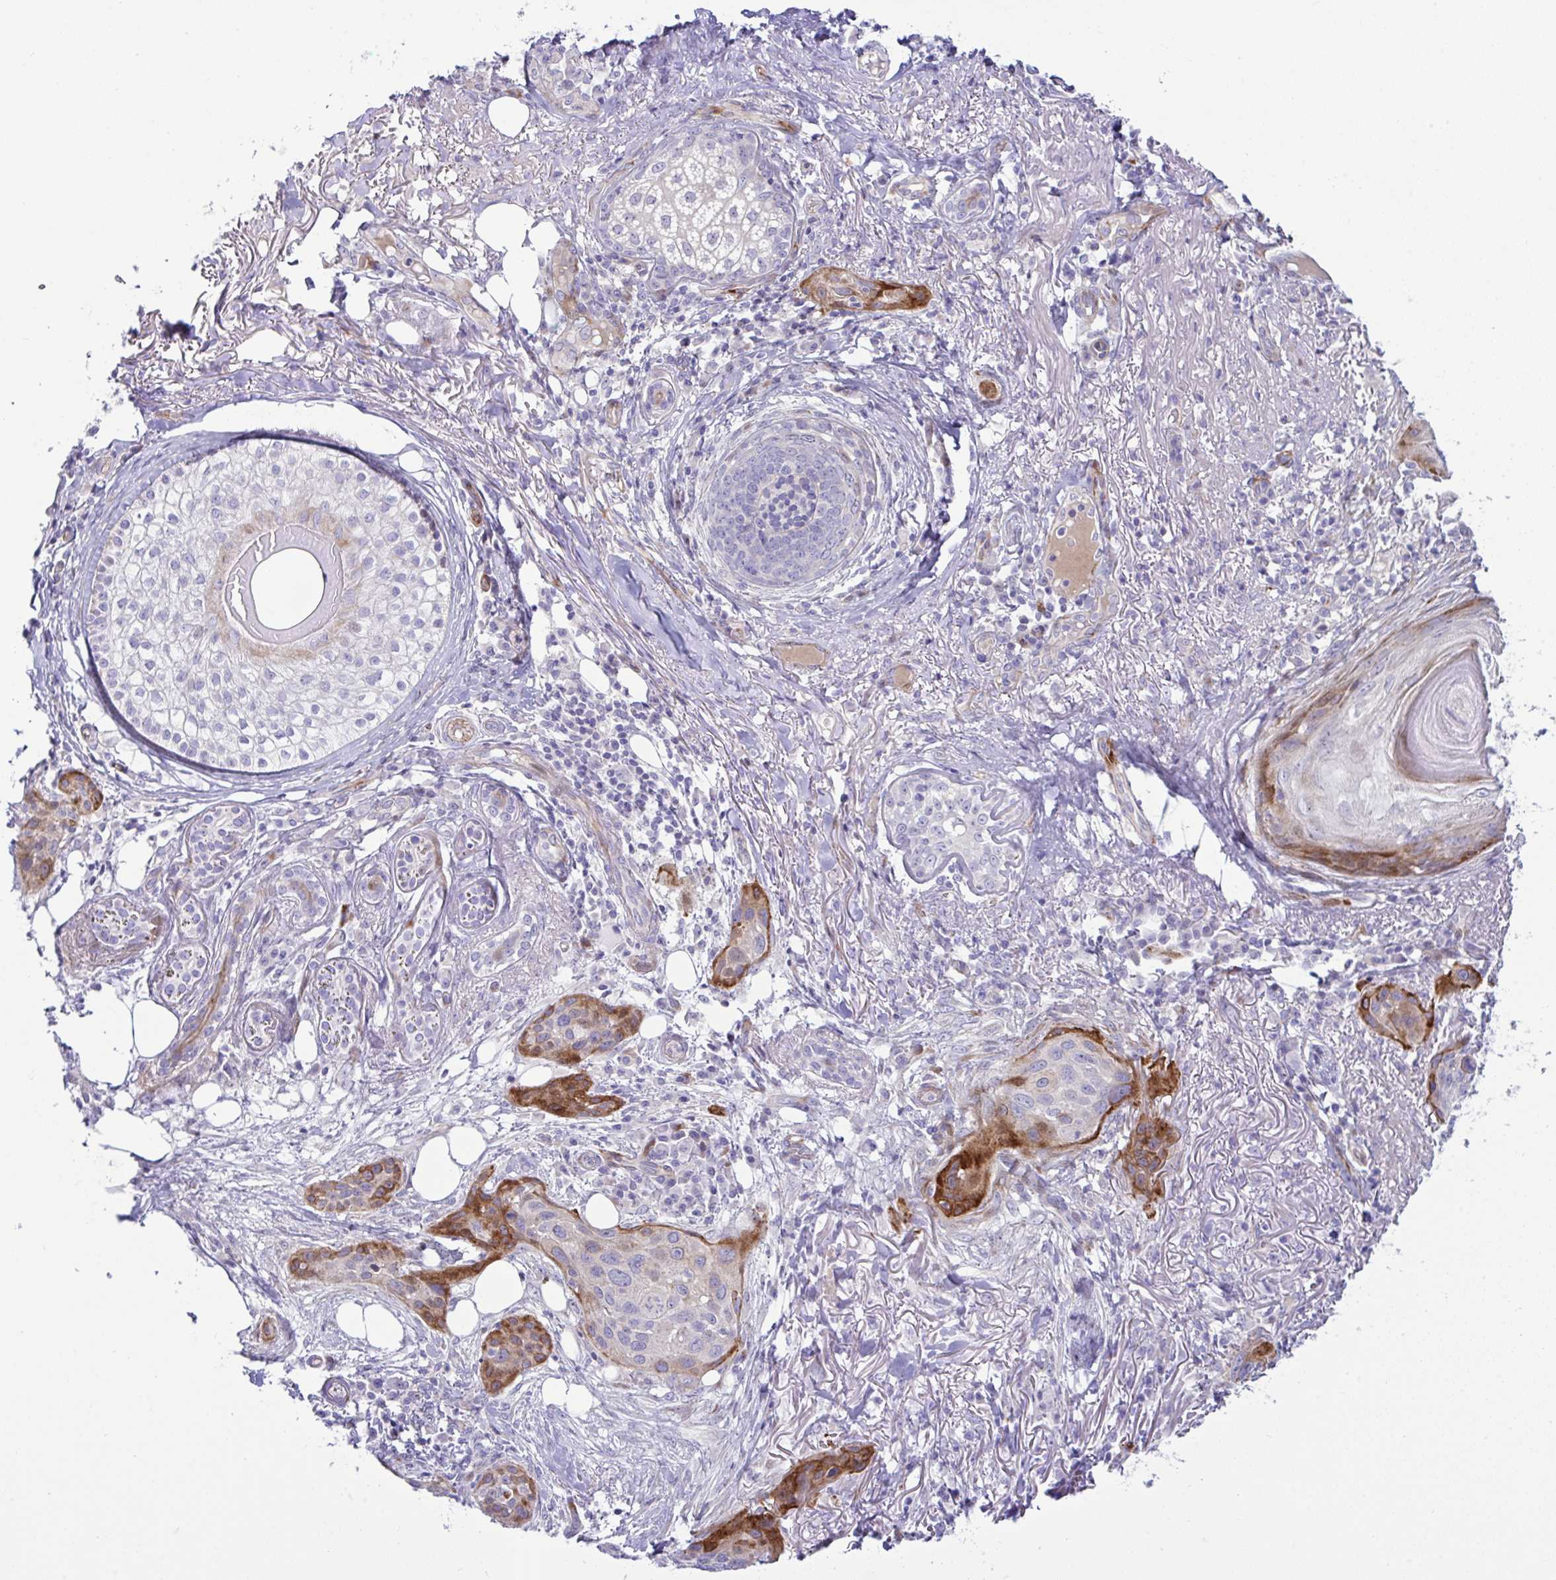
{"staining": {"intensity": "moderate", "quantity": "<25%", "location": "cytoplasmic/membranous"}, "tissue": "skin cancer", "cell_type": "Tumor cells", "image_type": "cancer", "snomed": [{"axis": "morphology", "description": "Squamous cell carcinoma, NOS"}, {"axis": "topography", "description": "Skin"}], "caption": "Immunohistochemical staining of skin cancer exhibits moderate cytoplasmic/membranous protein positivity in about <25% of tumor cells.", "gene": "ZNF713", "patient": {"sex": "female", "age": 87}}